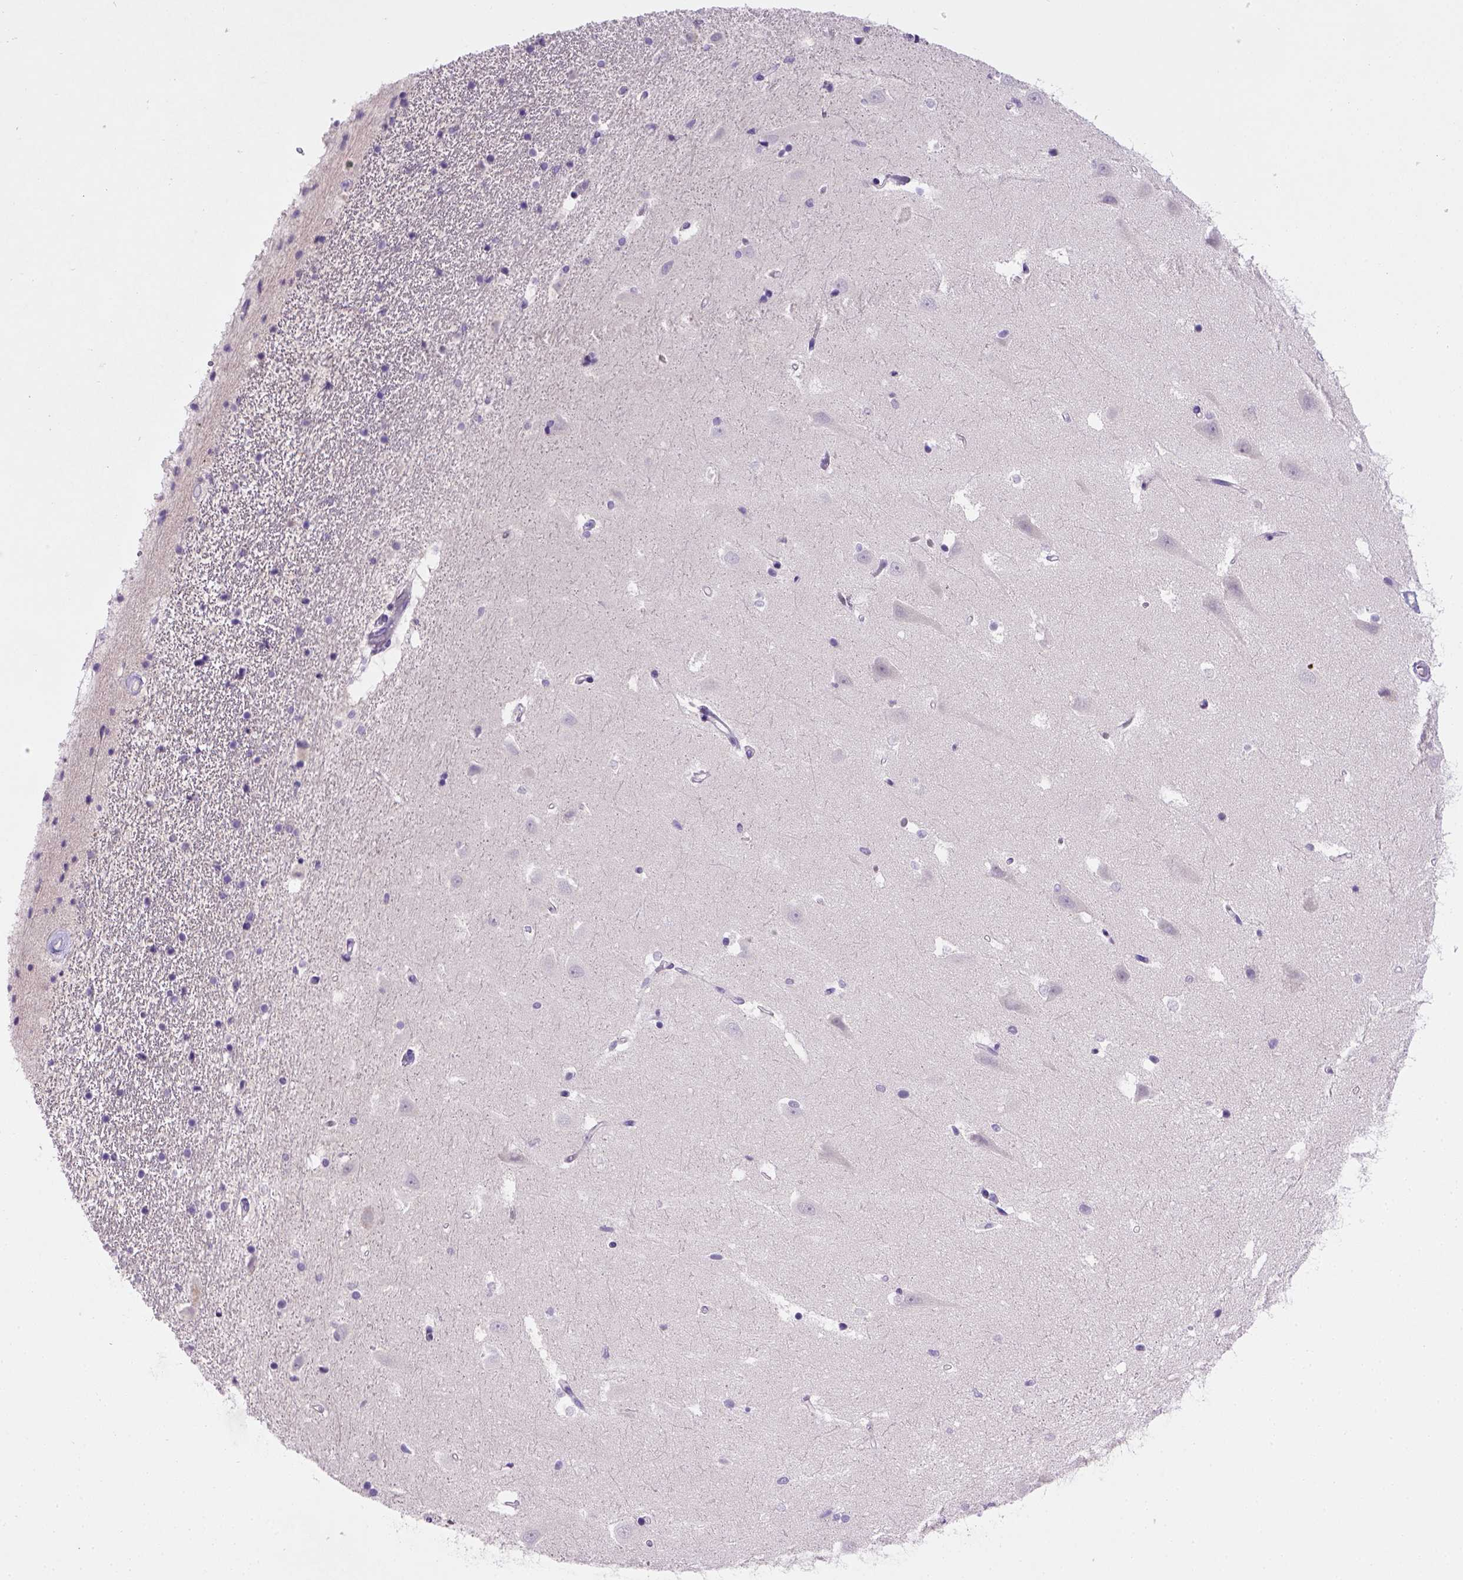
{"staining": {"intensity": "negative", "quantity": "none", "location": "none"}, "tissue": "hippocampus", "cell_type": "Glial cells", "image_type": "normal", "snomed": [{"axis": "morphology", "description": "Normal tissue, NOS"}, {"axis": "topography", "description": "Hippocampus"}], "caption": "Immunohistochemistry histopathology image of unremarkable hippocampus: human hippocampus stained with DAB reveals no significant protein expression in glial cells.", "gene": "CDH1", "patient": {"sex": "male", "age": 44}}